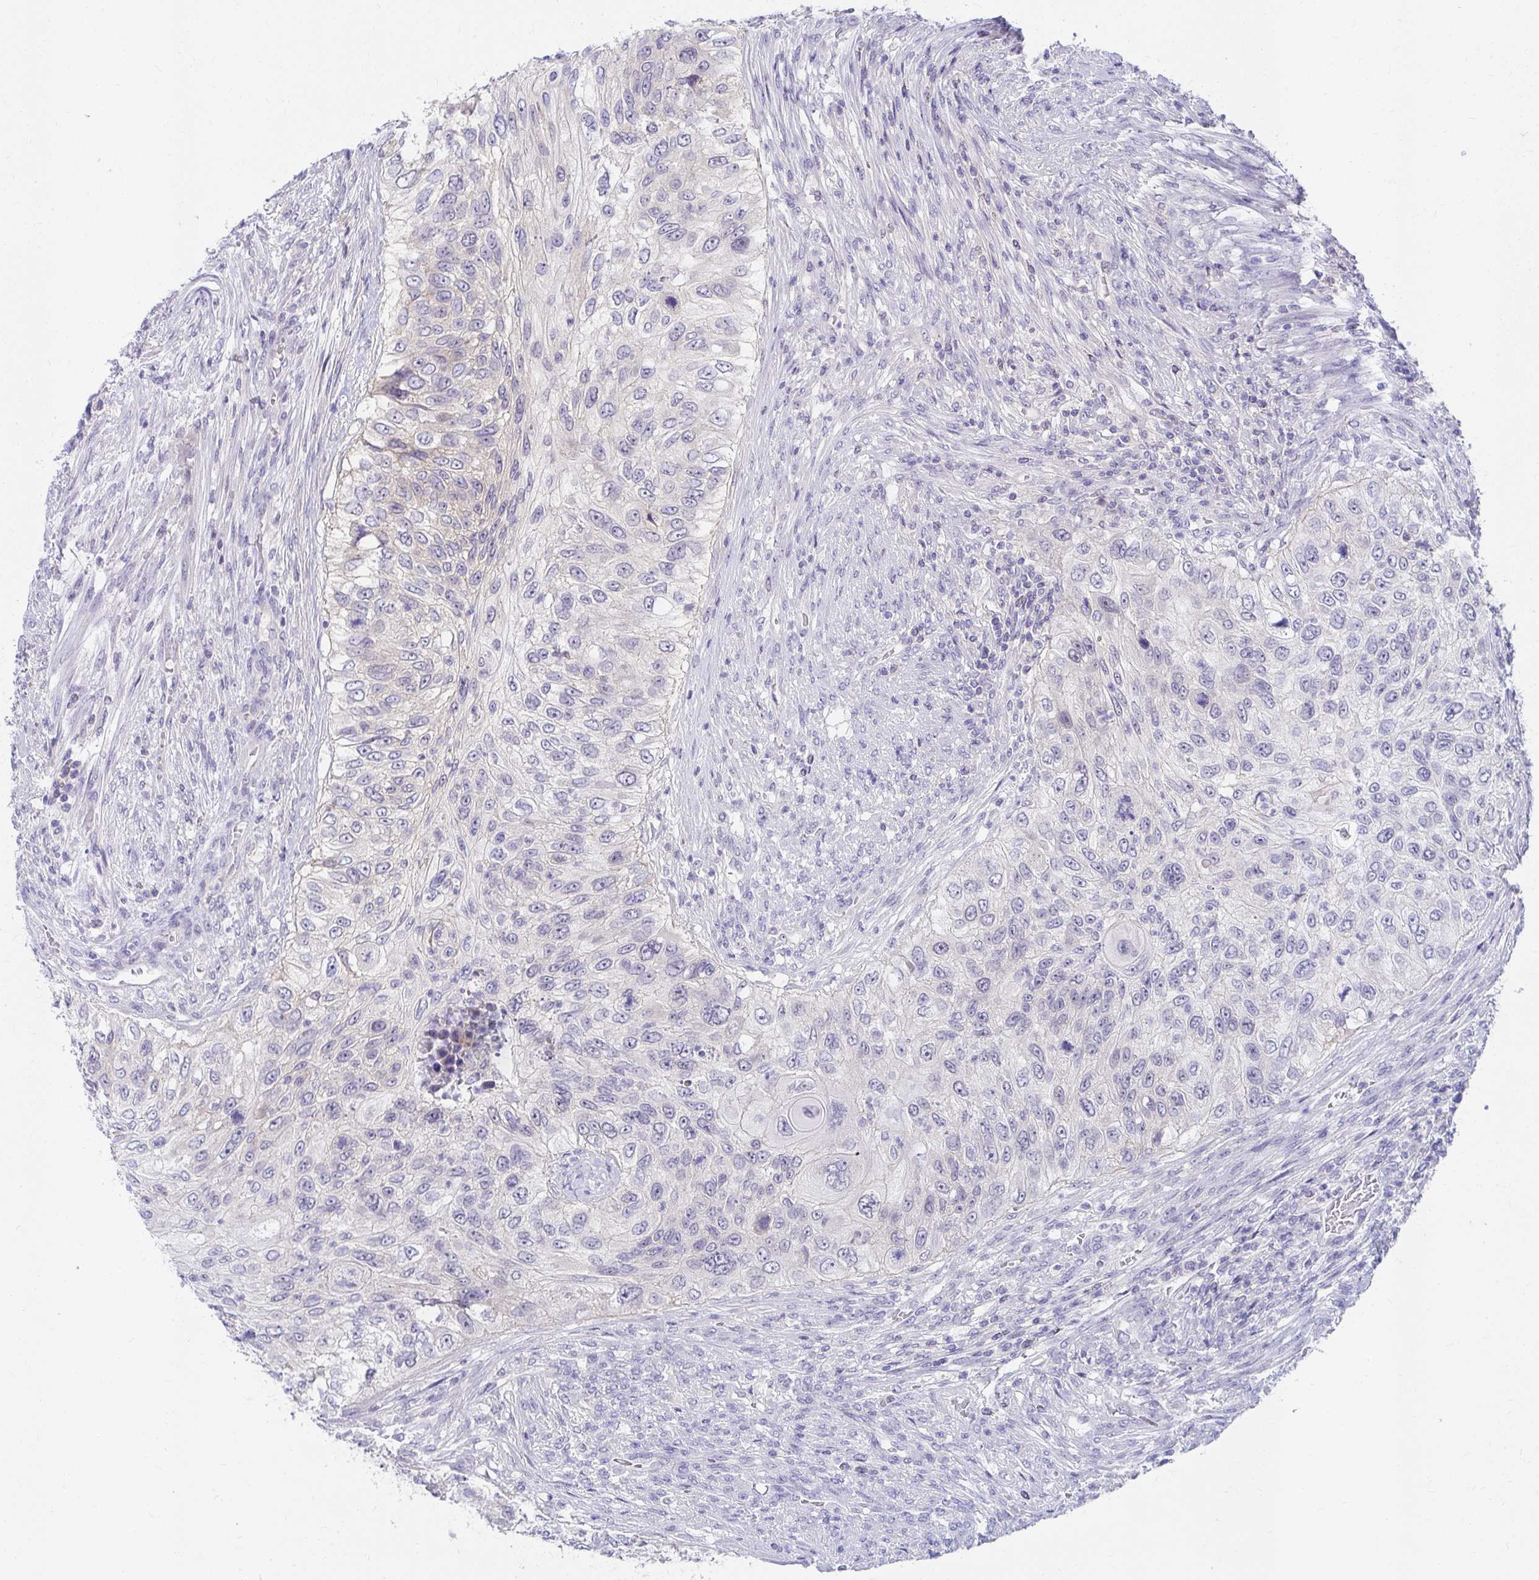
{"staining": {"intensity": "negative", "quantity": "none", "location": "none"}, "tissue": "urothelial cancer", "cell_type": "Tumor cells", "image_type": "cancer", "snomed": [{"axis": "morphology", "description": "Urothelial carcinoma, High grade"}, {"axis": "topography", "description": "Urinary bladder"}], "caption": "Immunohistochemical staining of human urothelial carcinoma (high-grade) exhibits no significant positivity in tumor cells.", "gene": "C19orf81", "patient": {"sex": "female", "age": 60}}